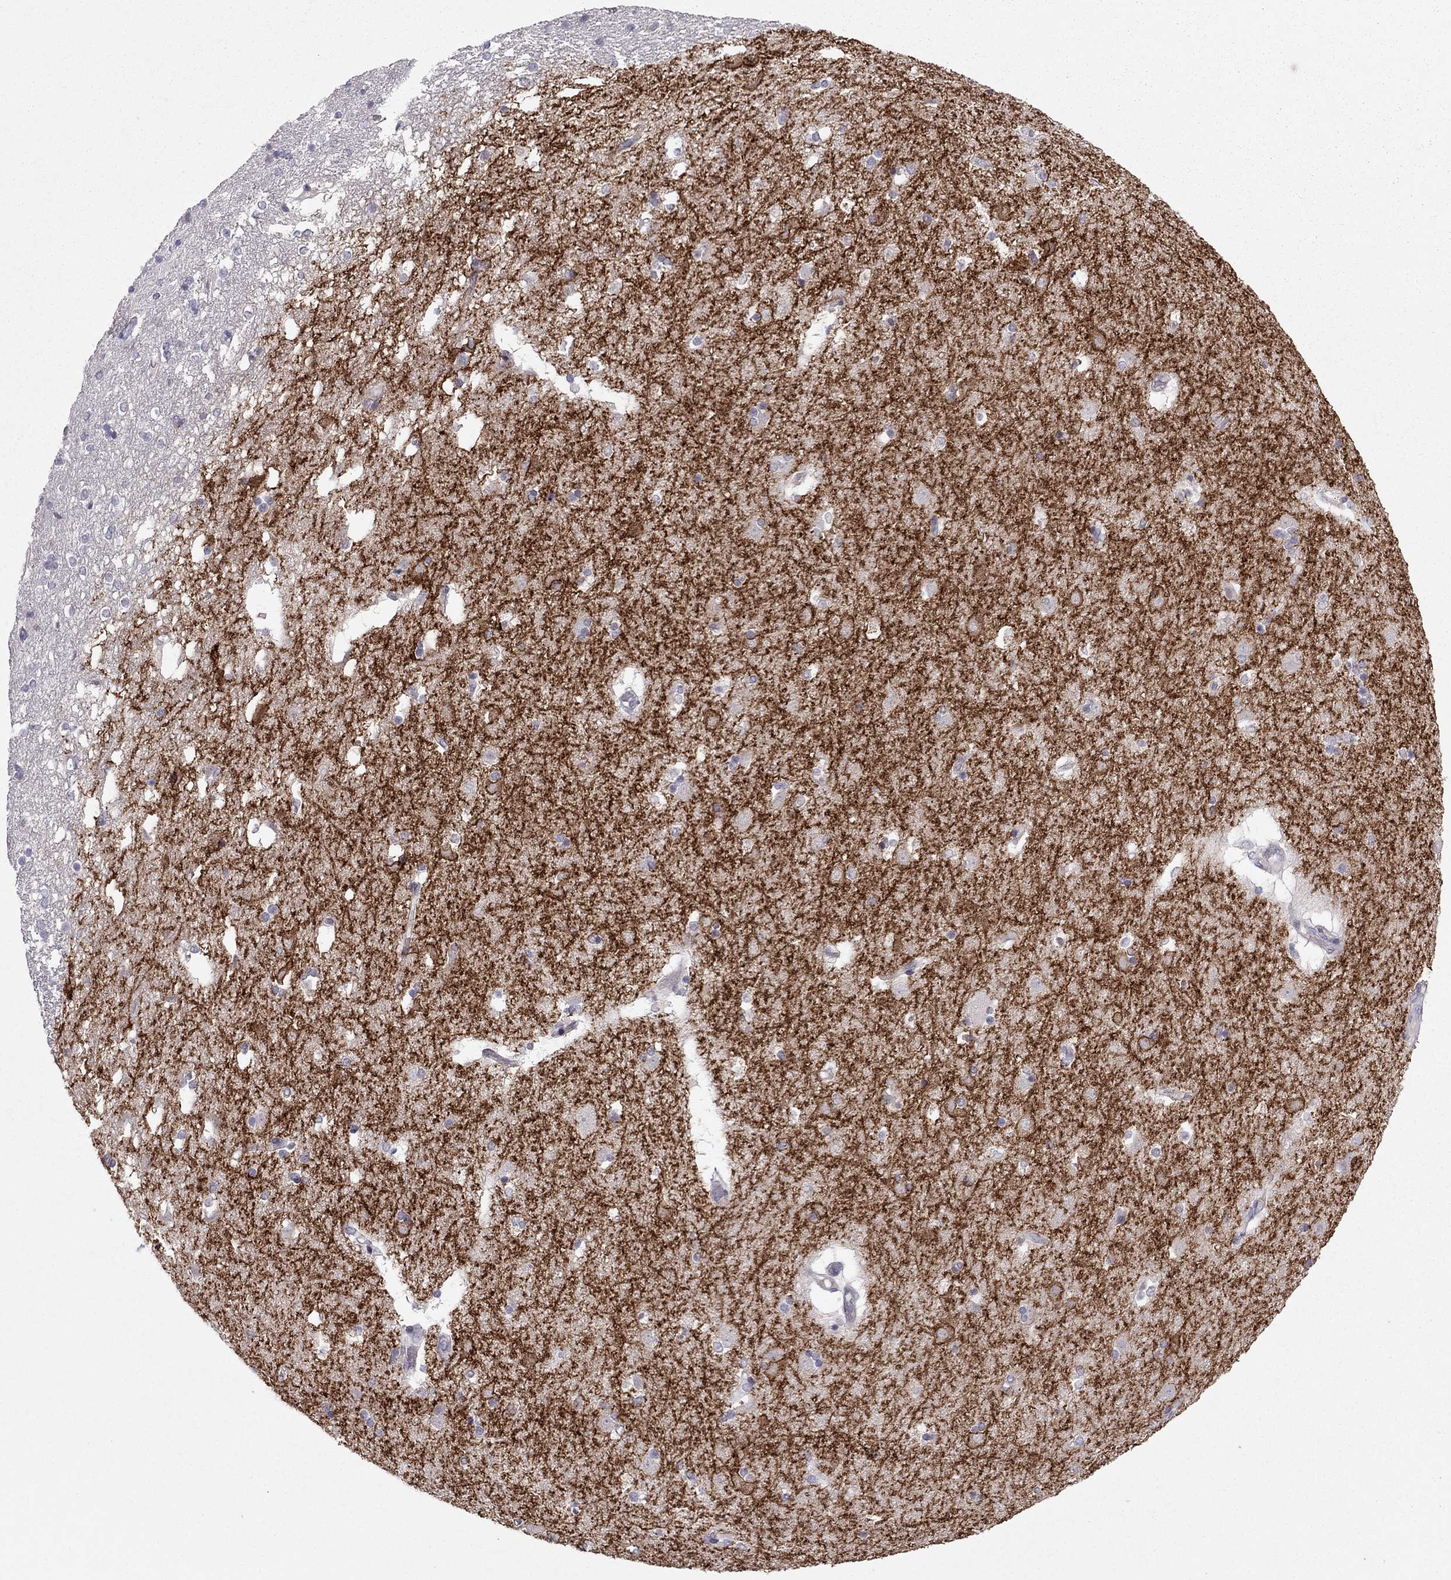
{"staining": {"intensity": "negative", "quantity": "none", "location": "none"}, "tissue": "caudate", "cell_type": "Glial cells", "image_type": "normal", "snomed": [{"axis": "morphology", "description": "Normal tissue, NOS"}, {"axis": "topography", "description": "Lateral ventricle wall"}], "caption": "The photomicrograph exhibits no staining of glial cells in benign caudate.", "gene": "ADORA2A", "patient": {"sex": "male", "age": 51}}